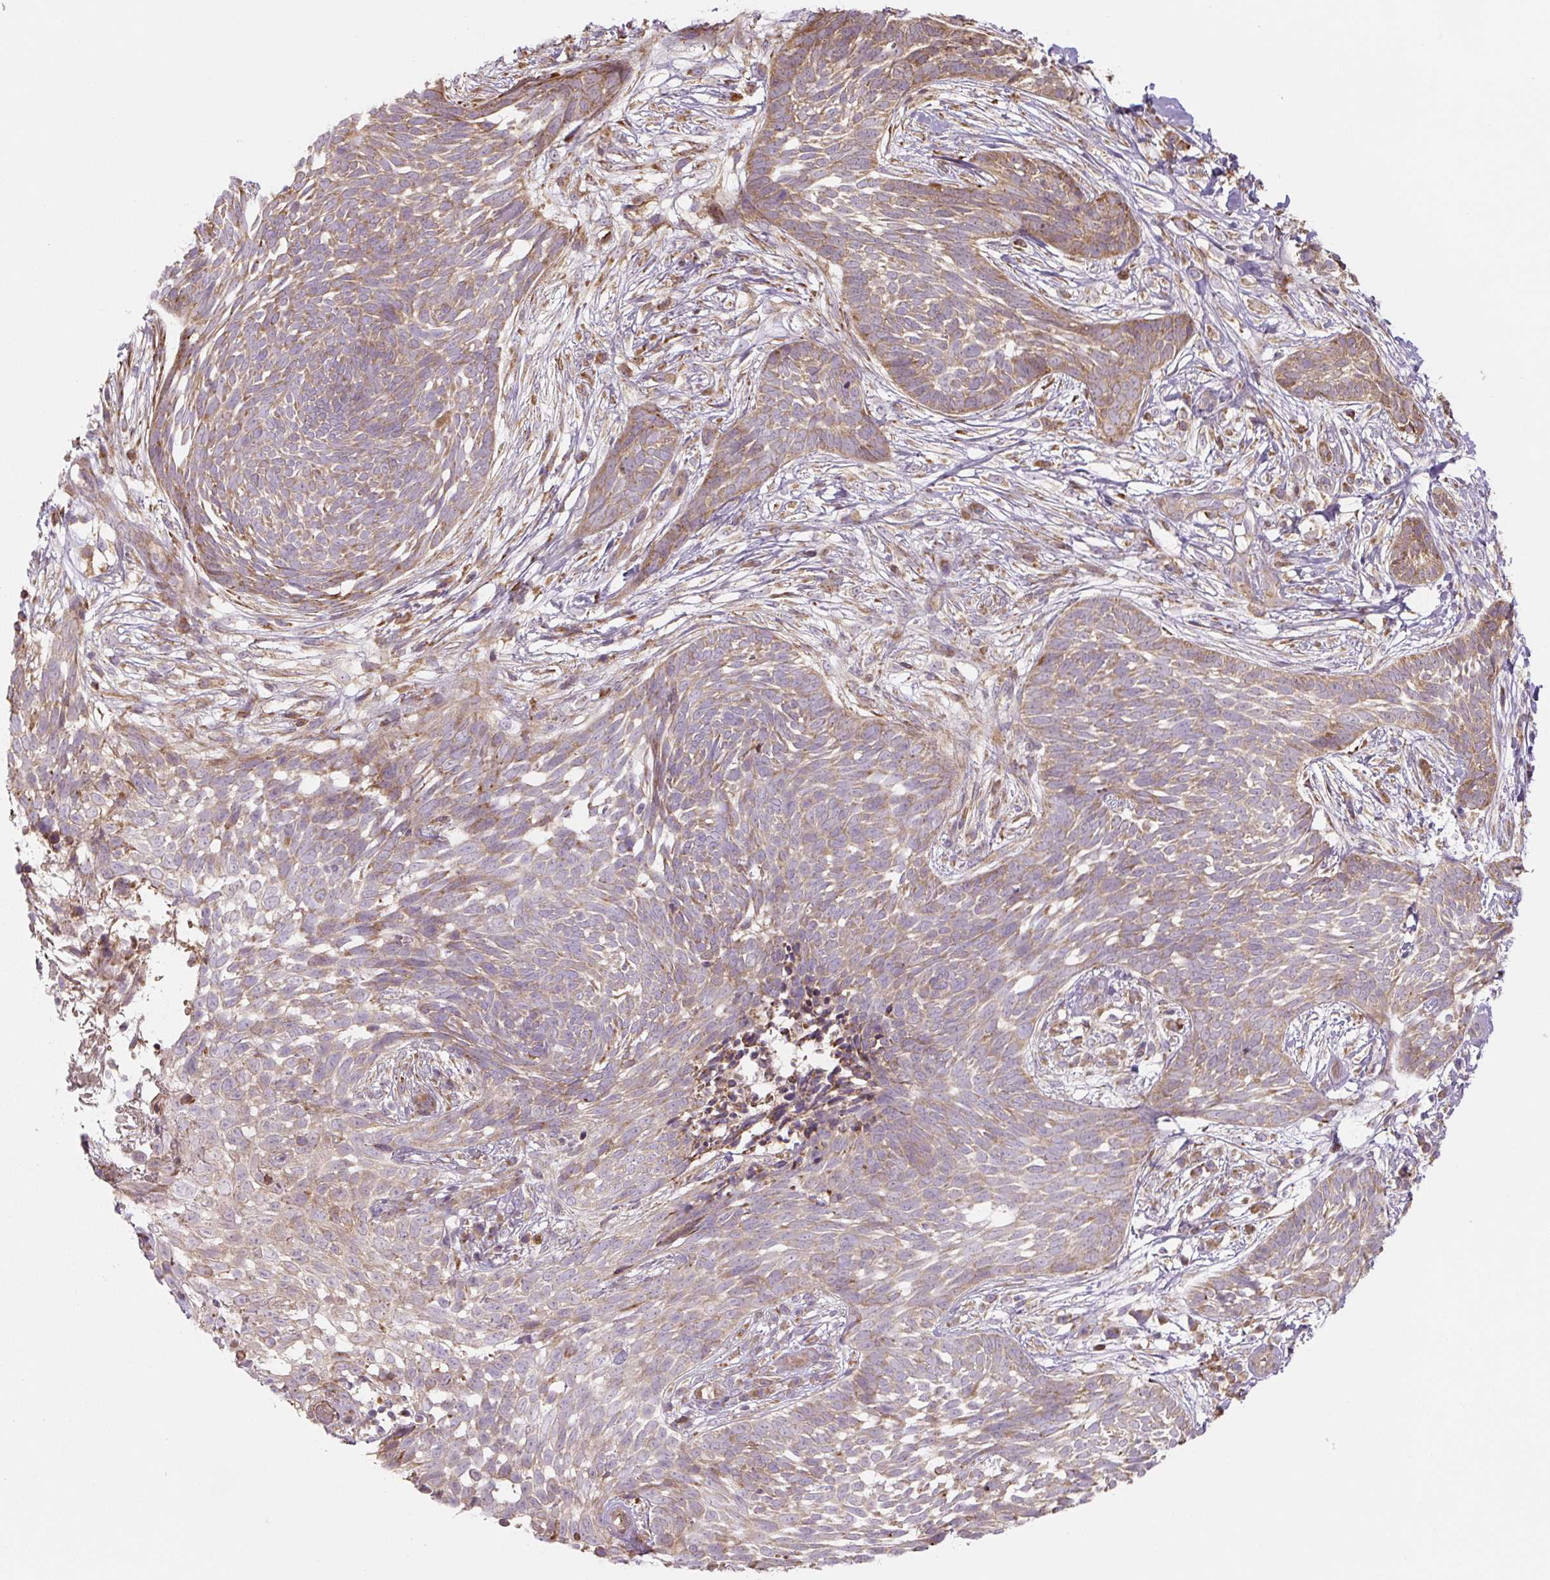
{"staining": {"intensity": "weak", "quantity": ">75%", "location": "cytoplasmic/membranous"}, "tissue": "skin cancer", "cell_type": "Tumor cells", "image_type": "cancer", "snomed": [{"axis": "morphology", "description": "Basal cell carcinoma"}, {"axis": "topography", "description": "Skin"}, {"axis": "topography", "description": "Skin, foot"}], "caption": "Immunohistochemistry (IHC) of skin cancer (basal cell carcinoma) shows low levels of weak cytoplasmic/membranous positivity in approximately >75% of tumor cells.", "gene": "RASA1", "patient": {"sex": "female", "age": 86}}